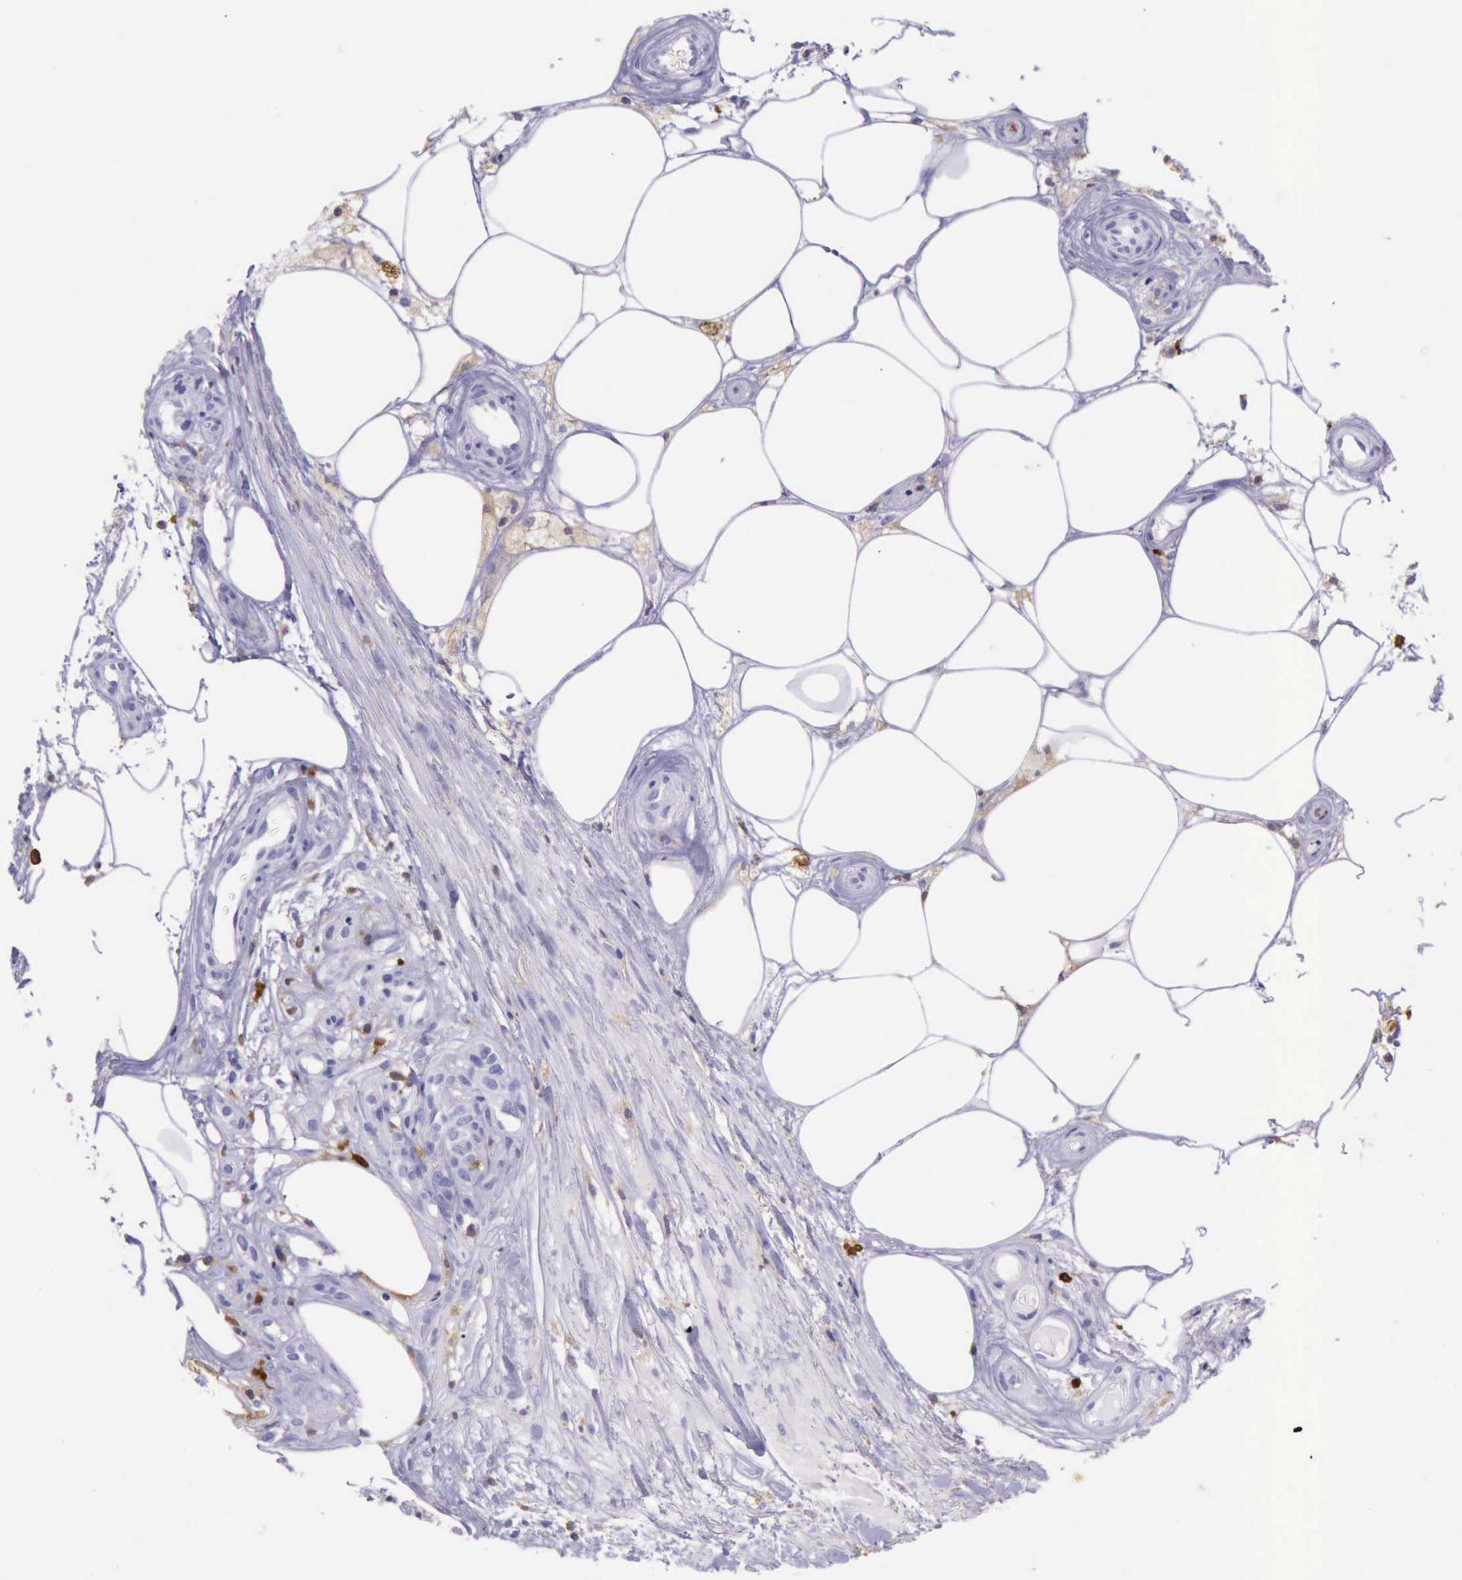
{"staining": {"intensity": "negative", "quantity": "none", "location": "none"}, "tissue": "melanoma", "cell_type": "Tumor cells", "image_type": "cancer", "snomed": [{"axis": "morphology", "description": "Malignant melanoma, NOS"}, {"axis": "topography", "description": "Skin"}], "caption": "The immunohistochemistry micrograph has no significant staining in tumor cells of malignant melanoma tissue. (DAB immunohistochemistry visualized using brightfield microscopy, high magnification).", "gene": "BTK", "patient": {"sex": "female", "age": 85}}